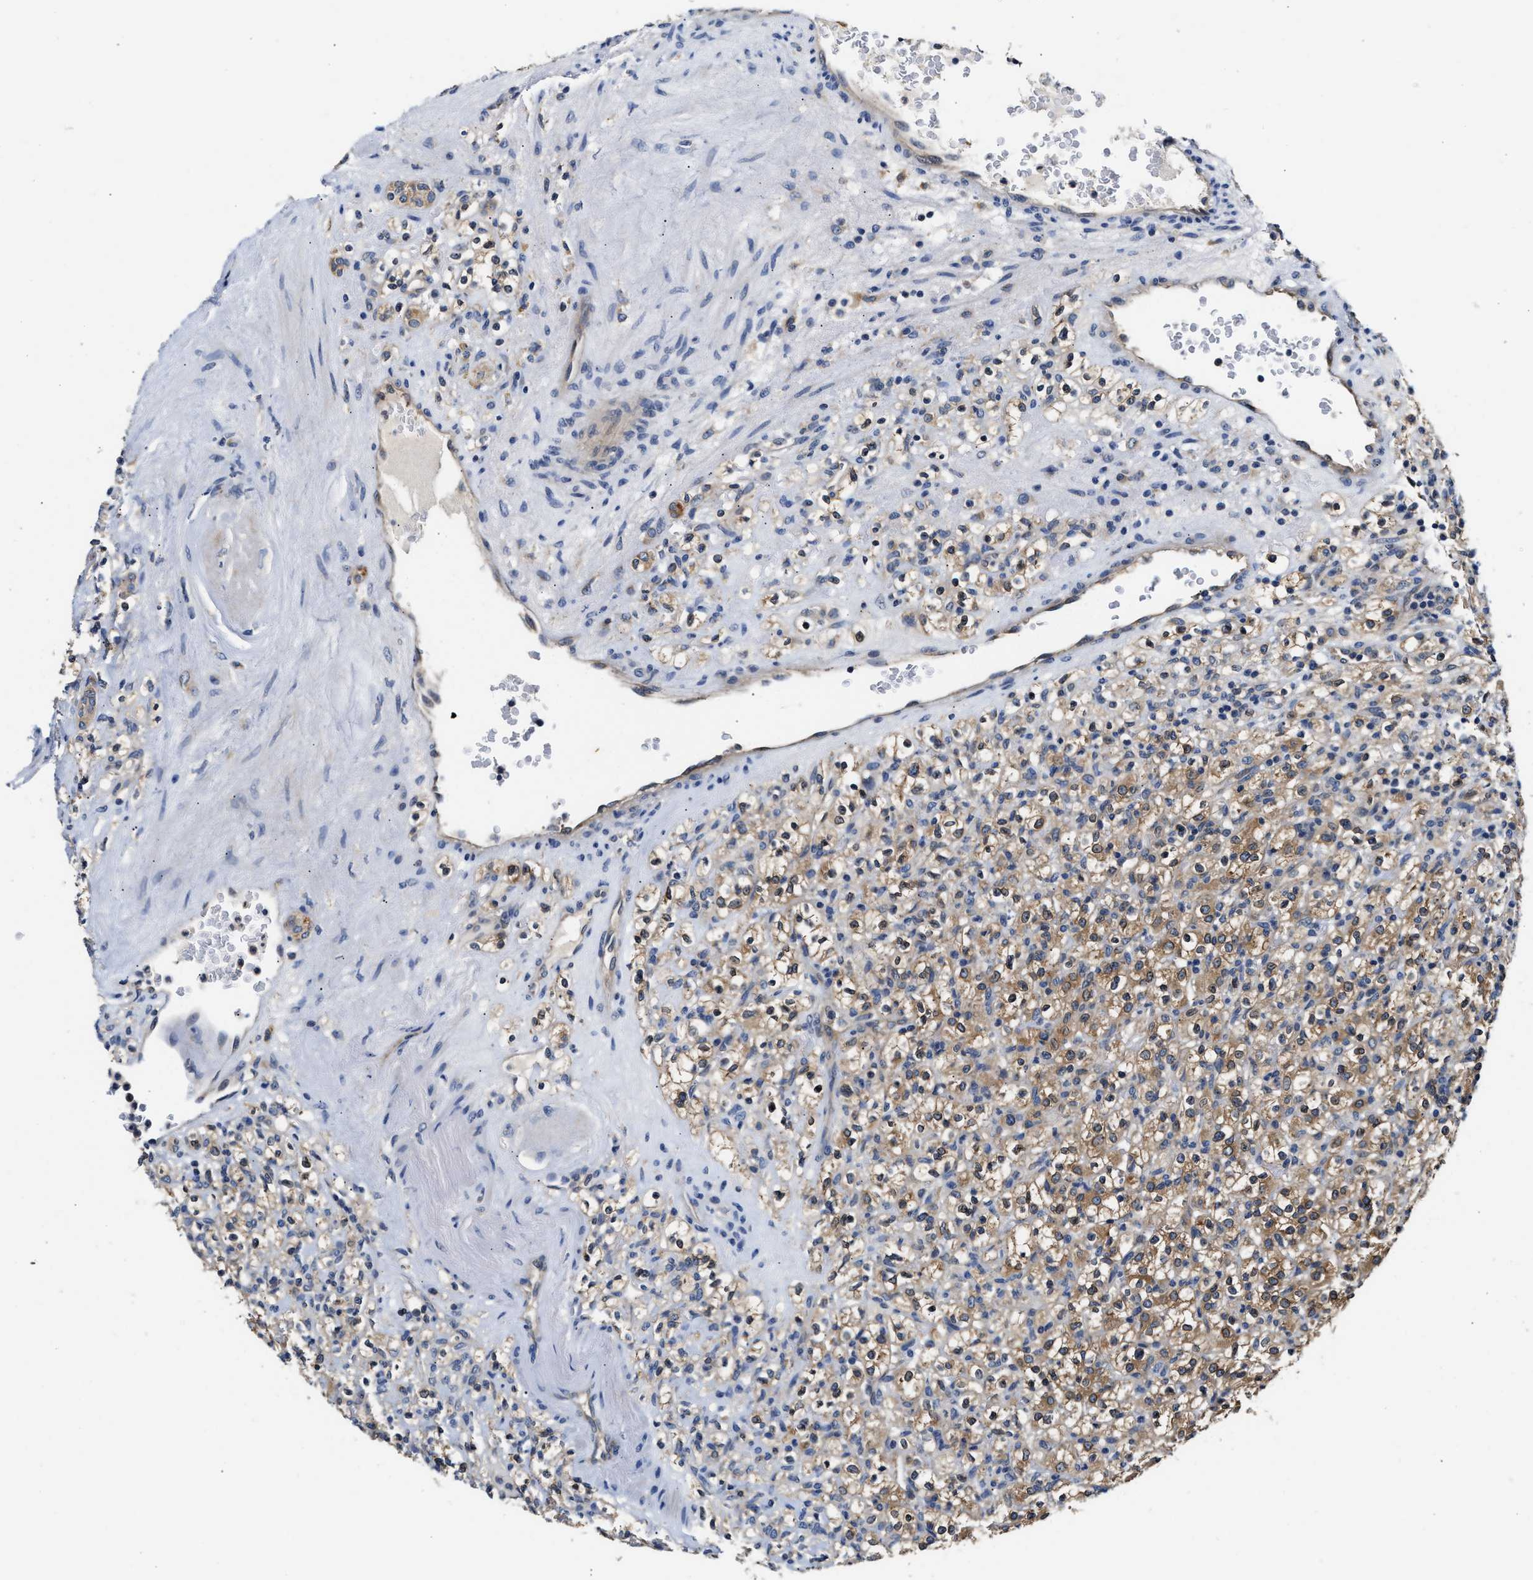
{"staining": {"intensity": "moderate", "quantity": ">75%", "location": "cytoplasmic/membranous"}, "tissue": "renal cancer", "cell_type": "Tumor cells", "image_type": "cancer", "snomed": [{"axis": "morphology", "description": "Normal tissue, NOS"}, {"axis": "morphology", "description": "Adenocarcinoma, NOS"}, {"axis": "topography", "description": "Kidney"}], "caption": "Immunohistochemical staining of human adenocarcinoma (renal) exhibits medium levels of moderate cytoplasmic/membranous positivity in about >75% of tumor cells. Using DAB (brown) and hematoxylin (blue) stains, captured at high magnification using brightfield microscopy.", "gene": "FAM185A", "patient": {"sex": "female", "age": 72}}